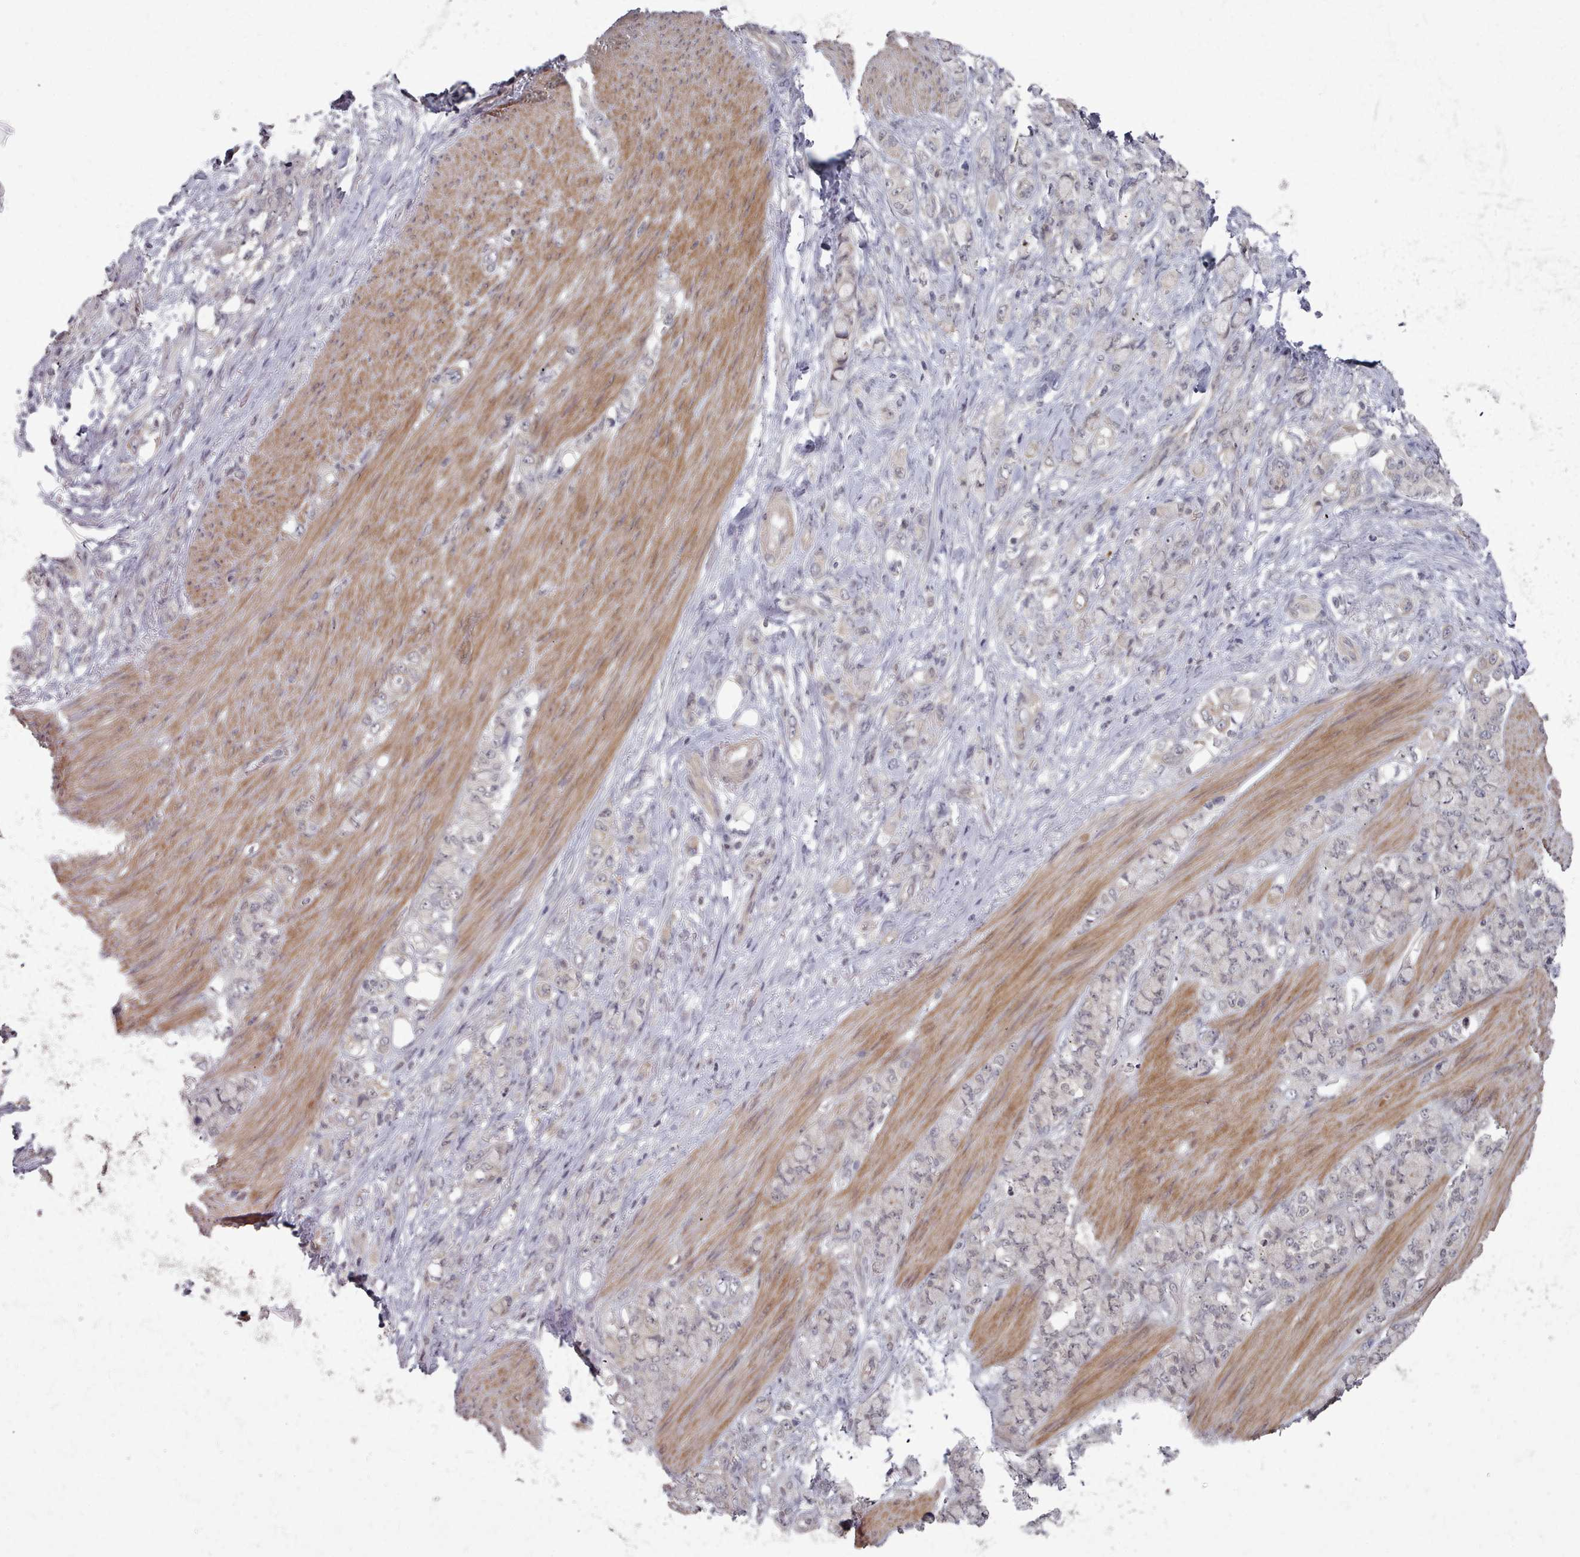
{"staining": {"intensity": "negative", "quantity": "none", "location": "none"}, "tissue": "stomach cancer", "cell_type": "Tumor cells", "image_type": "cancer", "snomed": [{"axis": "morphology", "description": "Normal tissue, NOS"}, {"axis": "morphology", "description": "Adenocarcinoma, NOS"}, {"axis": "topography", "description": "Stomach"}], "caption": "An image of adenocarcinoma (stomach) stained for a protein shows no brown staining in tumor cells.", "gene": "HYAL3", "patient": {"sex": "female", "age": 79}}